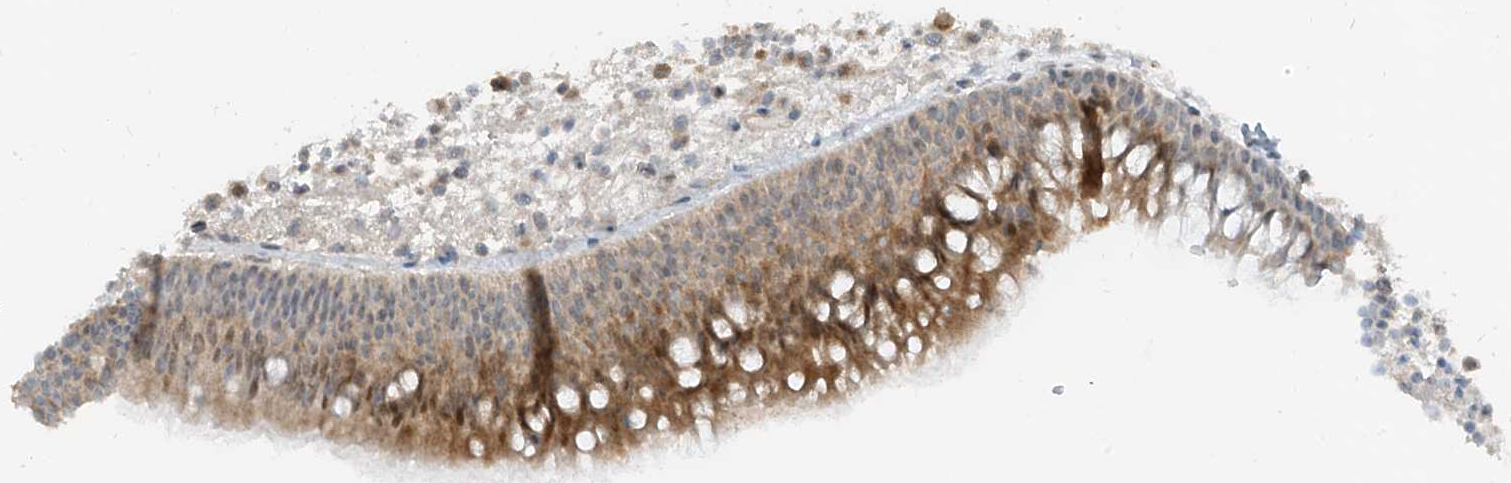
{"staining": {"intensity": "moderate", "quantity": "25%-75%", "location": "cytoplasmic/membranous,nuclear"}, "tissue": "nasopharynx", "cell_type": "Respiratory epithelial cells", "image_type": "normal", "snomed": [{"axis": "morphology", "description": "Normal tissue, NOS"}, {"axis": "morphology", "description": "Inflammation, NOS"}, {"axis": "morphology", "description": "Malignant melanoma, Metastatic site"}, {"axis": "topography", "description": "Nasopharynx"}], "caption": "A medium amount of moderate cytoplasmic/membranous,nuclear staining is seen in approximately 25%-75% of respiratory epithelial cells in benign nasopharynx. The staining is performed using DAB (3,3'-diaminobenzidine) brown chromogen to label protein expression. The nuclei are counter-stained blue using hematoxylin.", "gene": "COLGALT2", "patient": {"sex": "male", "age": 70}}